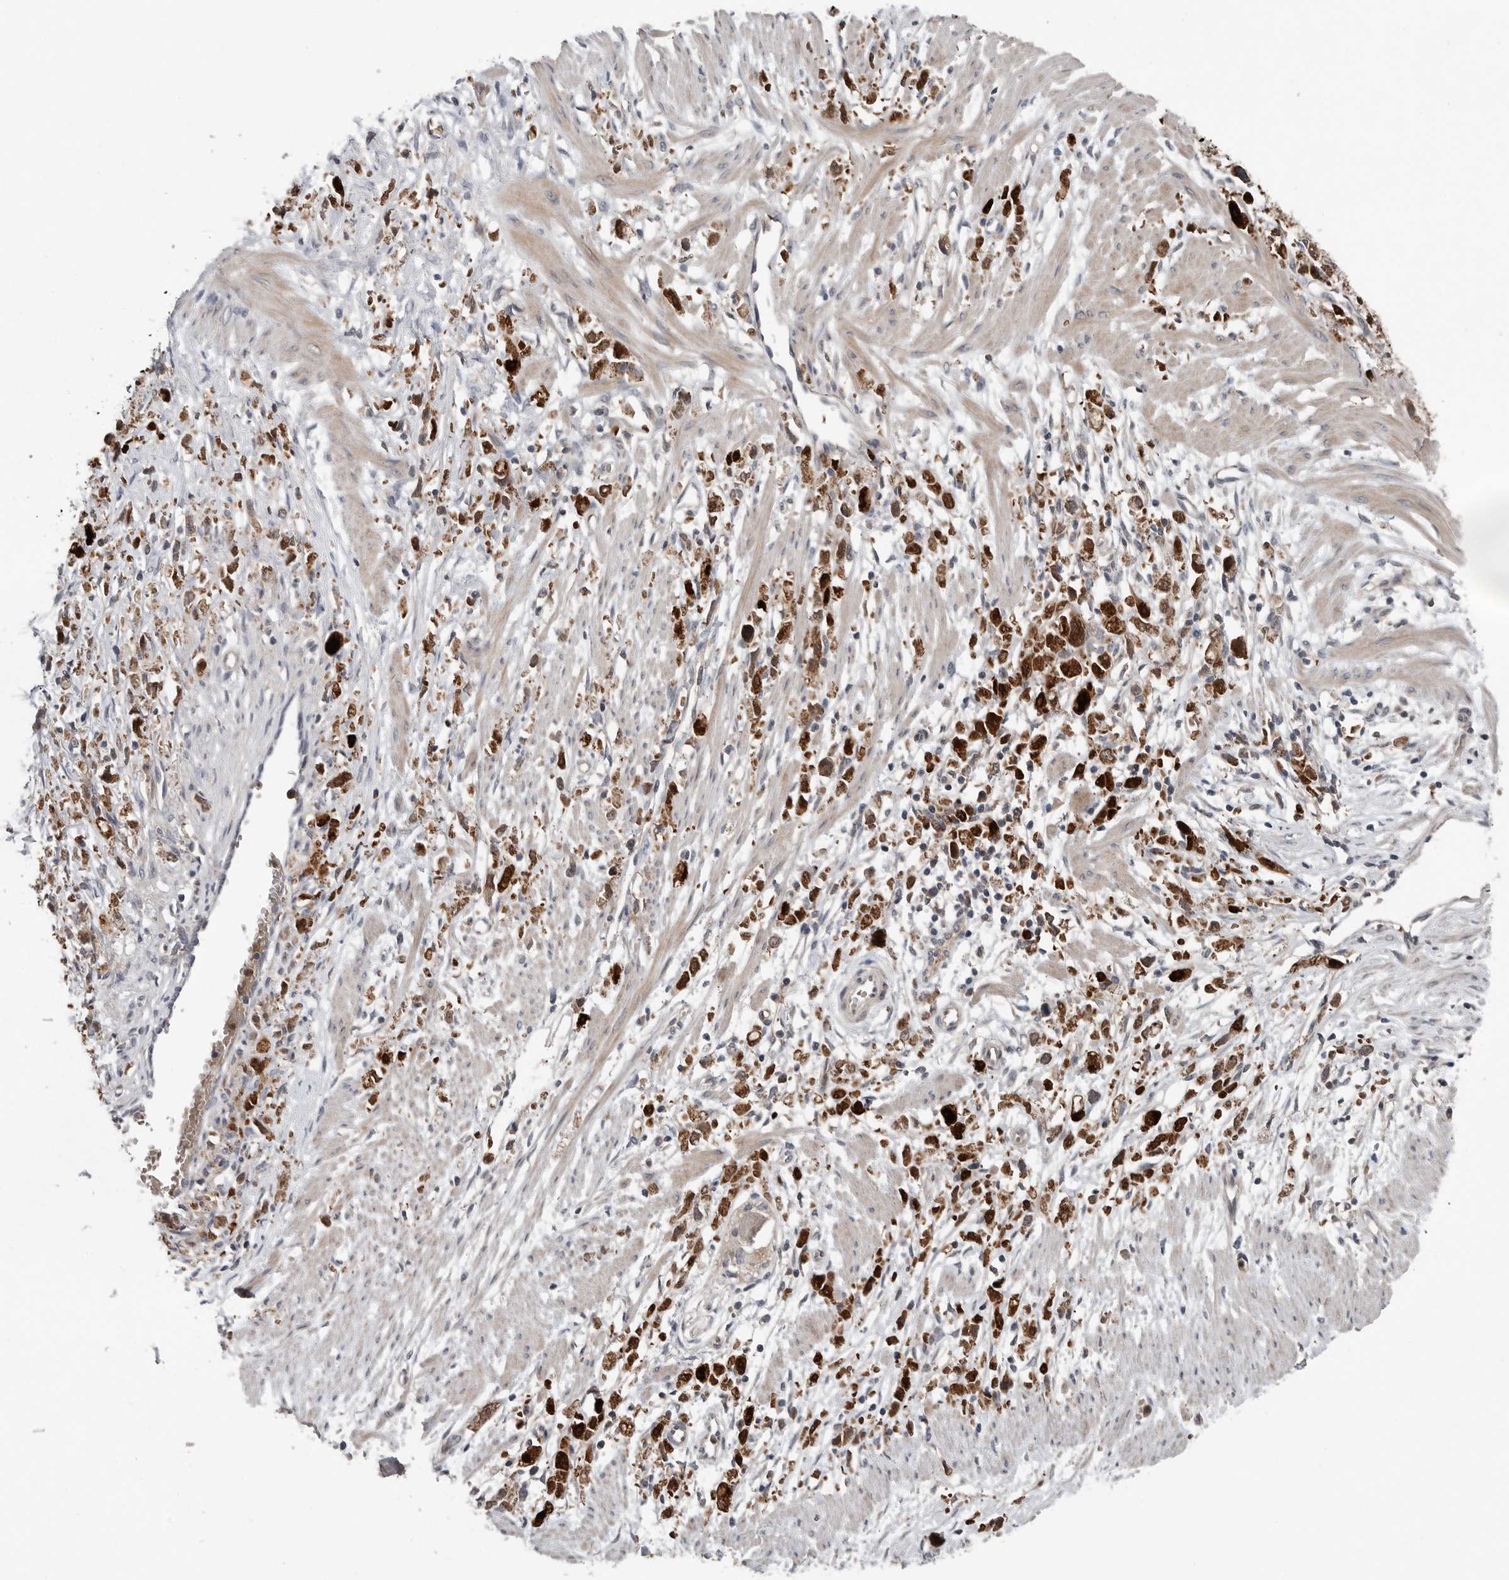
{"staining": {"intensity": "strong", "quantity": ">75%", "location": "cytoplasmic/membranous,nuclear"}, "tissue": "stomach cancer", "cell_type": "Tumor cells", "image_type": "cancer", "snomed": [{"axis": "morphology", "description": "Adenocarcinoma, NOS"}, {"axis": "topography", "description": "Stomach"}], "caption": "IHC of human adenocarcinoma (stomach) displays high levels of strong cytoplasmic/membranous and nuclear positivity in about >75% of tumor cells. The staining was performed using DAB (3,3'-diaminobenzidine), with brown indicating positive protein expression. Nuclei are stained blue with hematoxylin.", "gene": "SCP2", "patient": {"sex": "female", "age": 59}}